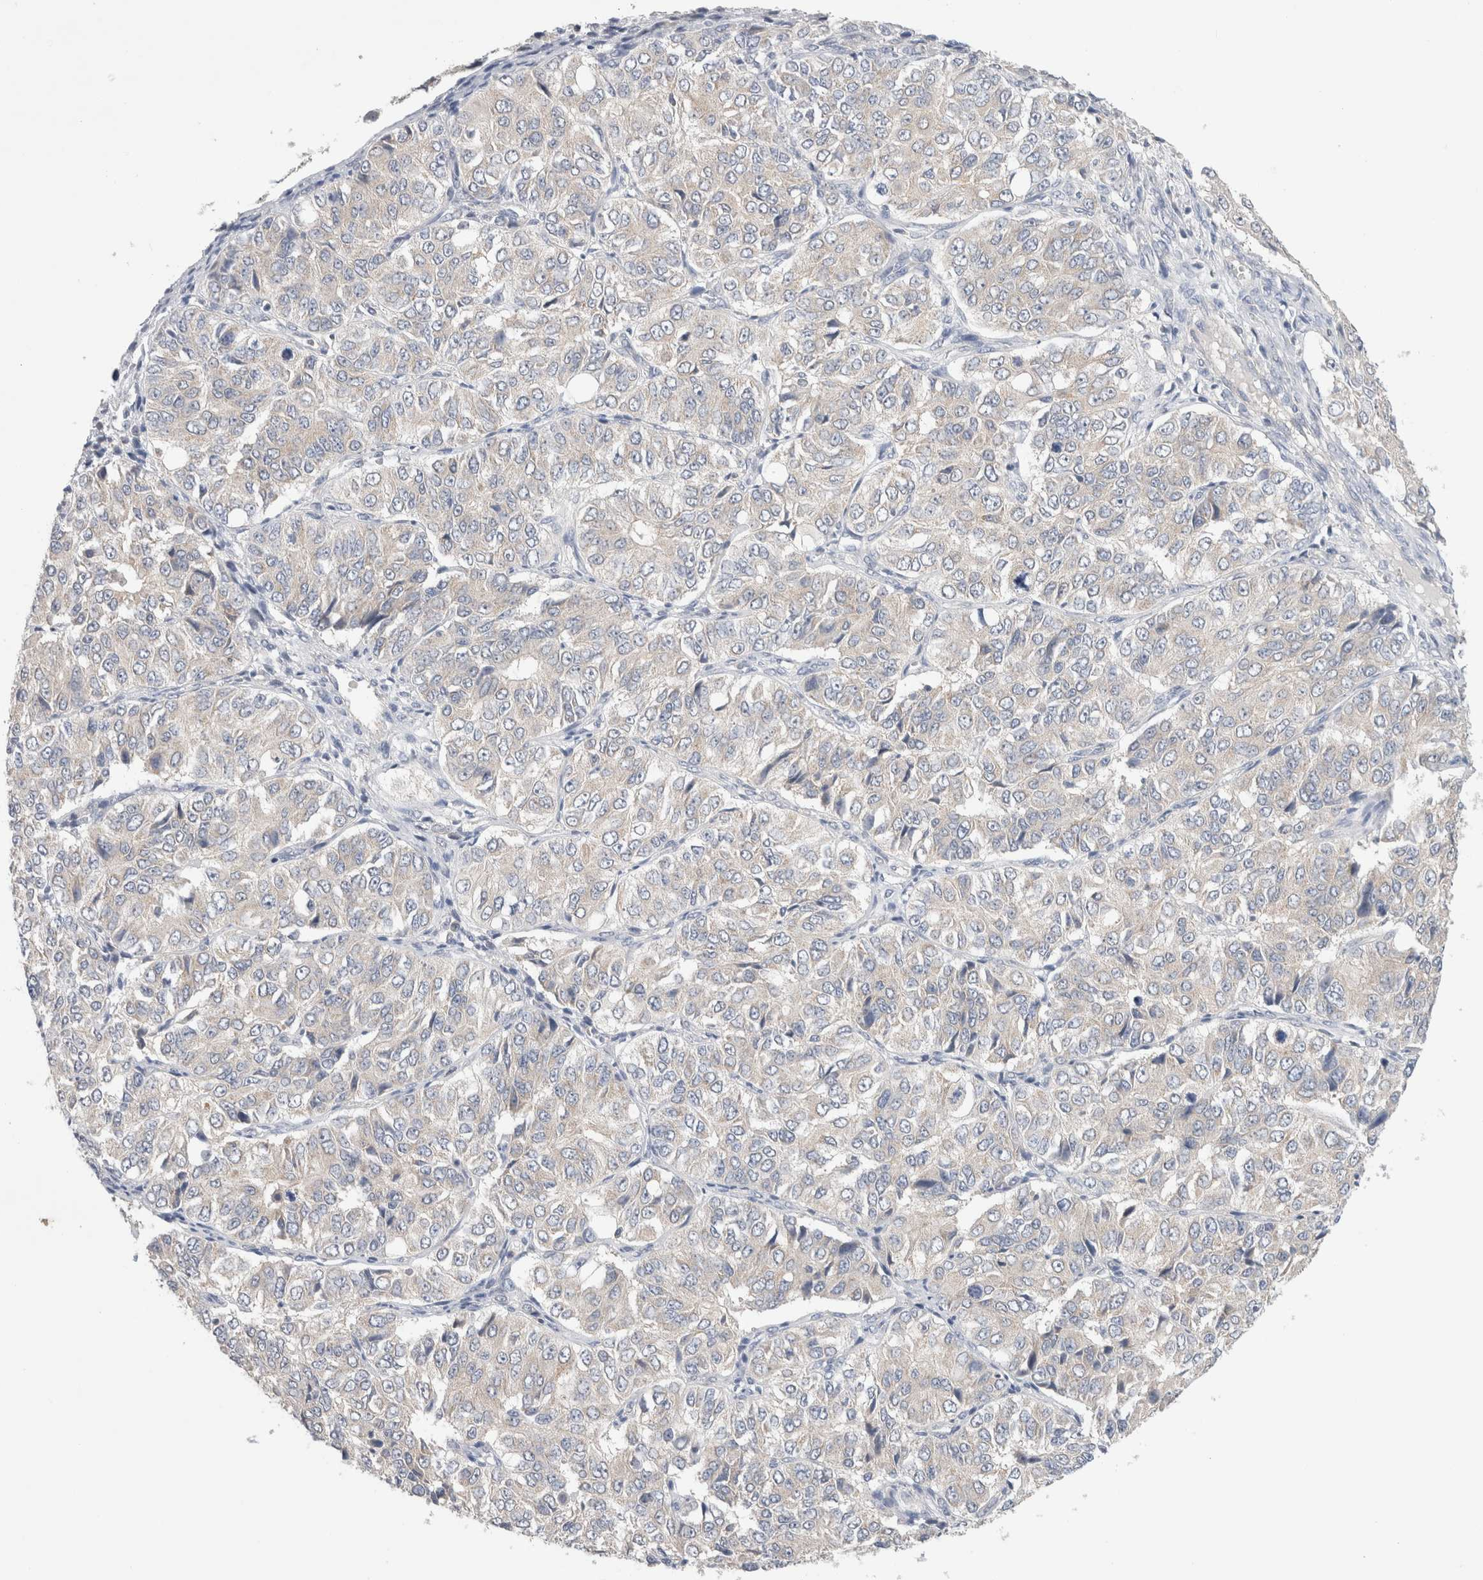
{"staining": {"intensity": "negative", "quantity": "none", "location": "none"}, "tissue": "ovarian cancer", "cell_type": "Tumor cells", "image_type": "cancer", "snomed": [{"axis": "morphology", "description": "Carcinoma, endometroid"}, {"axis": "topography", "description": "Ovary"}], "caption": "Endometroid carcinoma (ovarian) was stained to show a protein in brown. There is no significant staining in tumor cells.", "gene": "IFT74", "patient": {"sex": "female", "age": 51}}